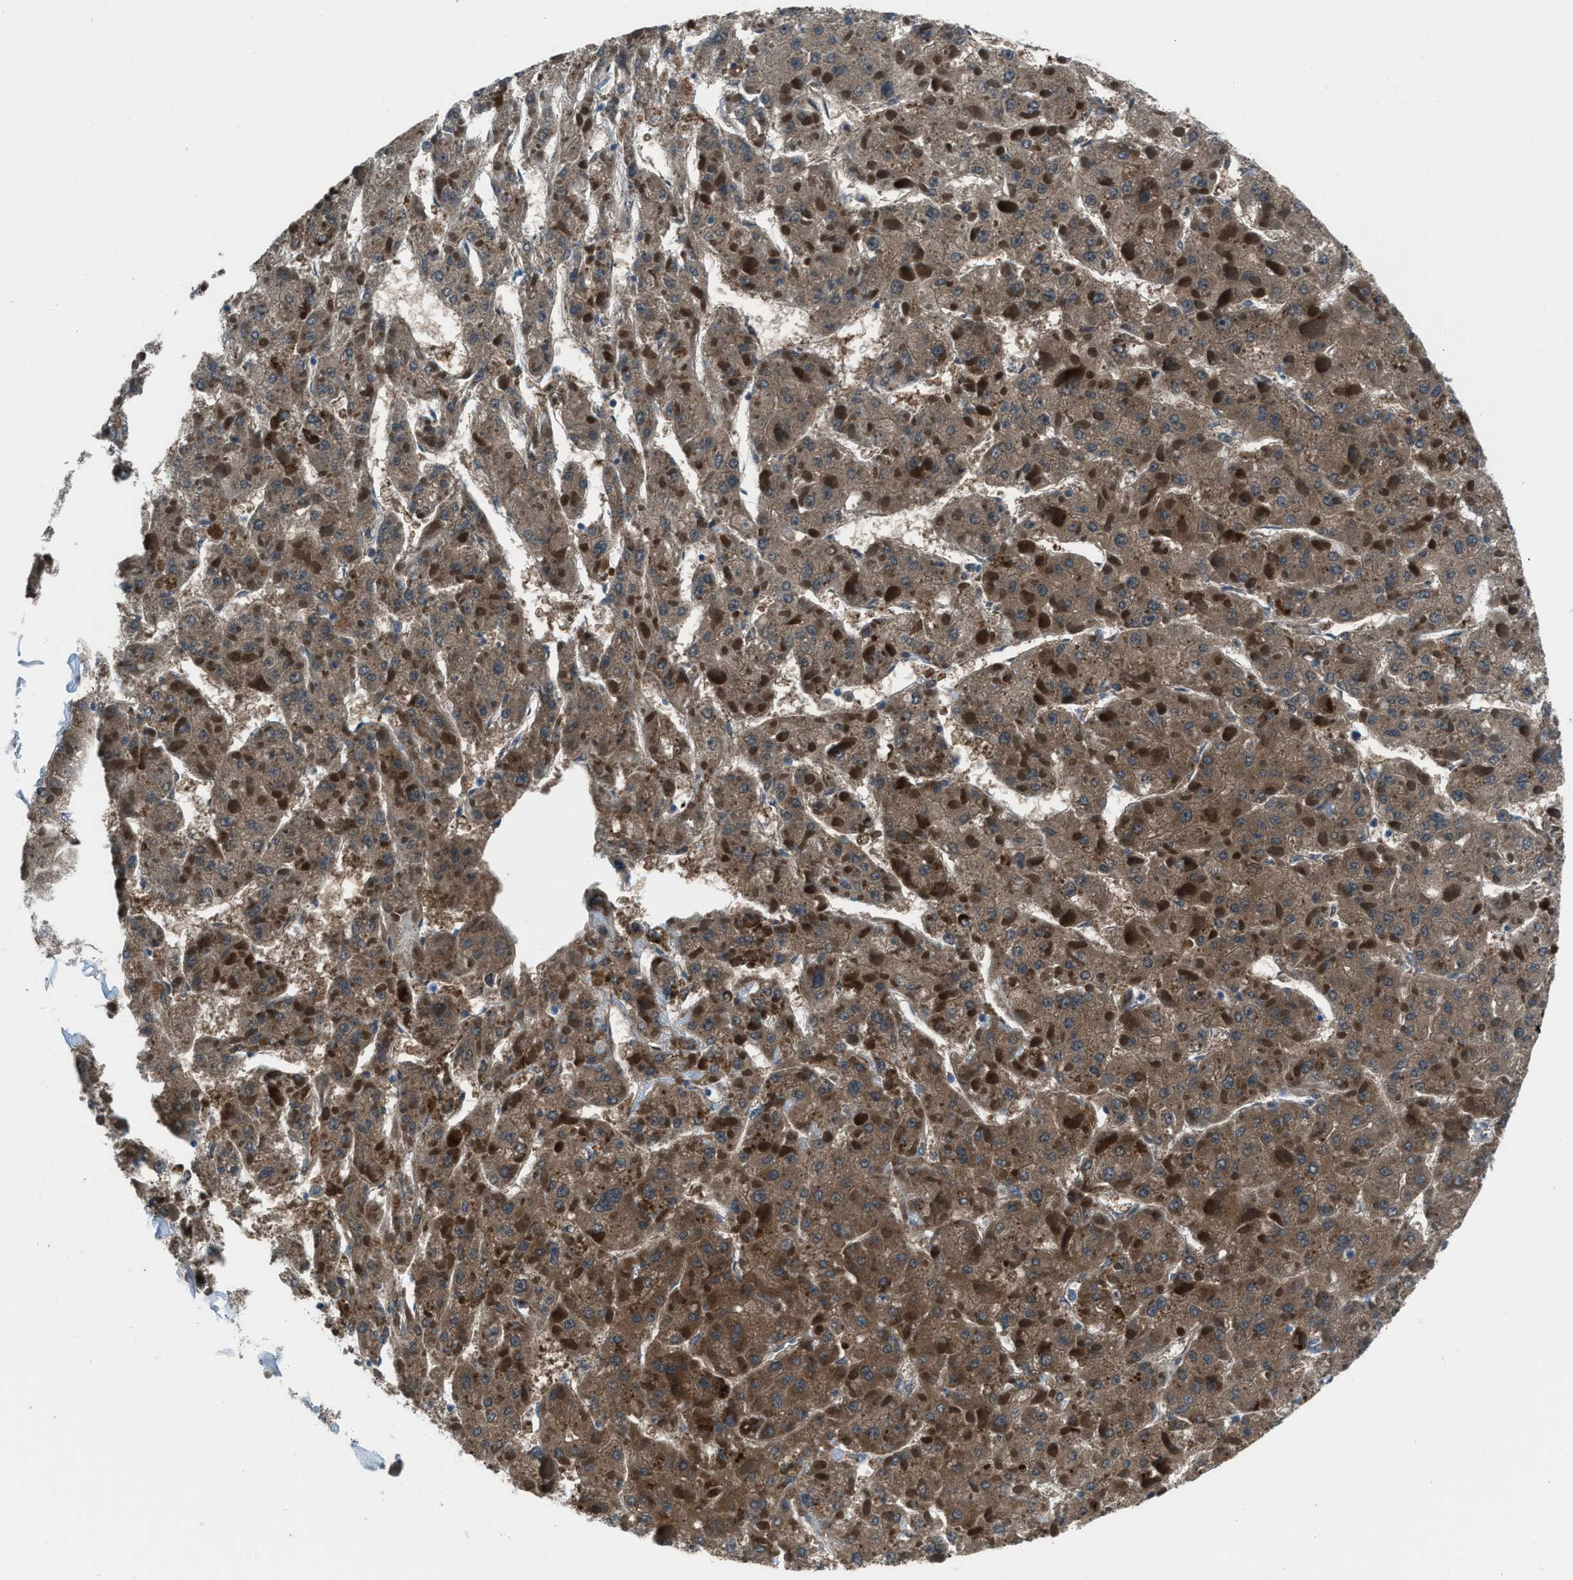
{"staining": {"intensity": "moderate", "quantity": ">75%", "location": "cytoplasmic/membranous"}, "tissue": "liver cancer", "cell_type": "Tumor cells", "image_type": "cancer", "snomed": [{"axis": "morphology", "description": "Carcinoma, Hepatocellular, NOS"}, {"axis": "topography", "description": "Liver"}], "caption": "Liver cancer stained with immunohistochemistry (IHC) exhibits moderate cytoplasmic/membranous positivity in about >75% of tumor cells.", "gene": "AMACR", "patient": {"sex": "female", "age": 73}}